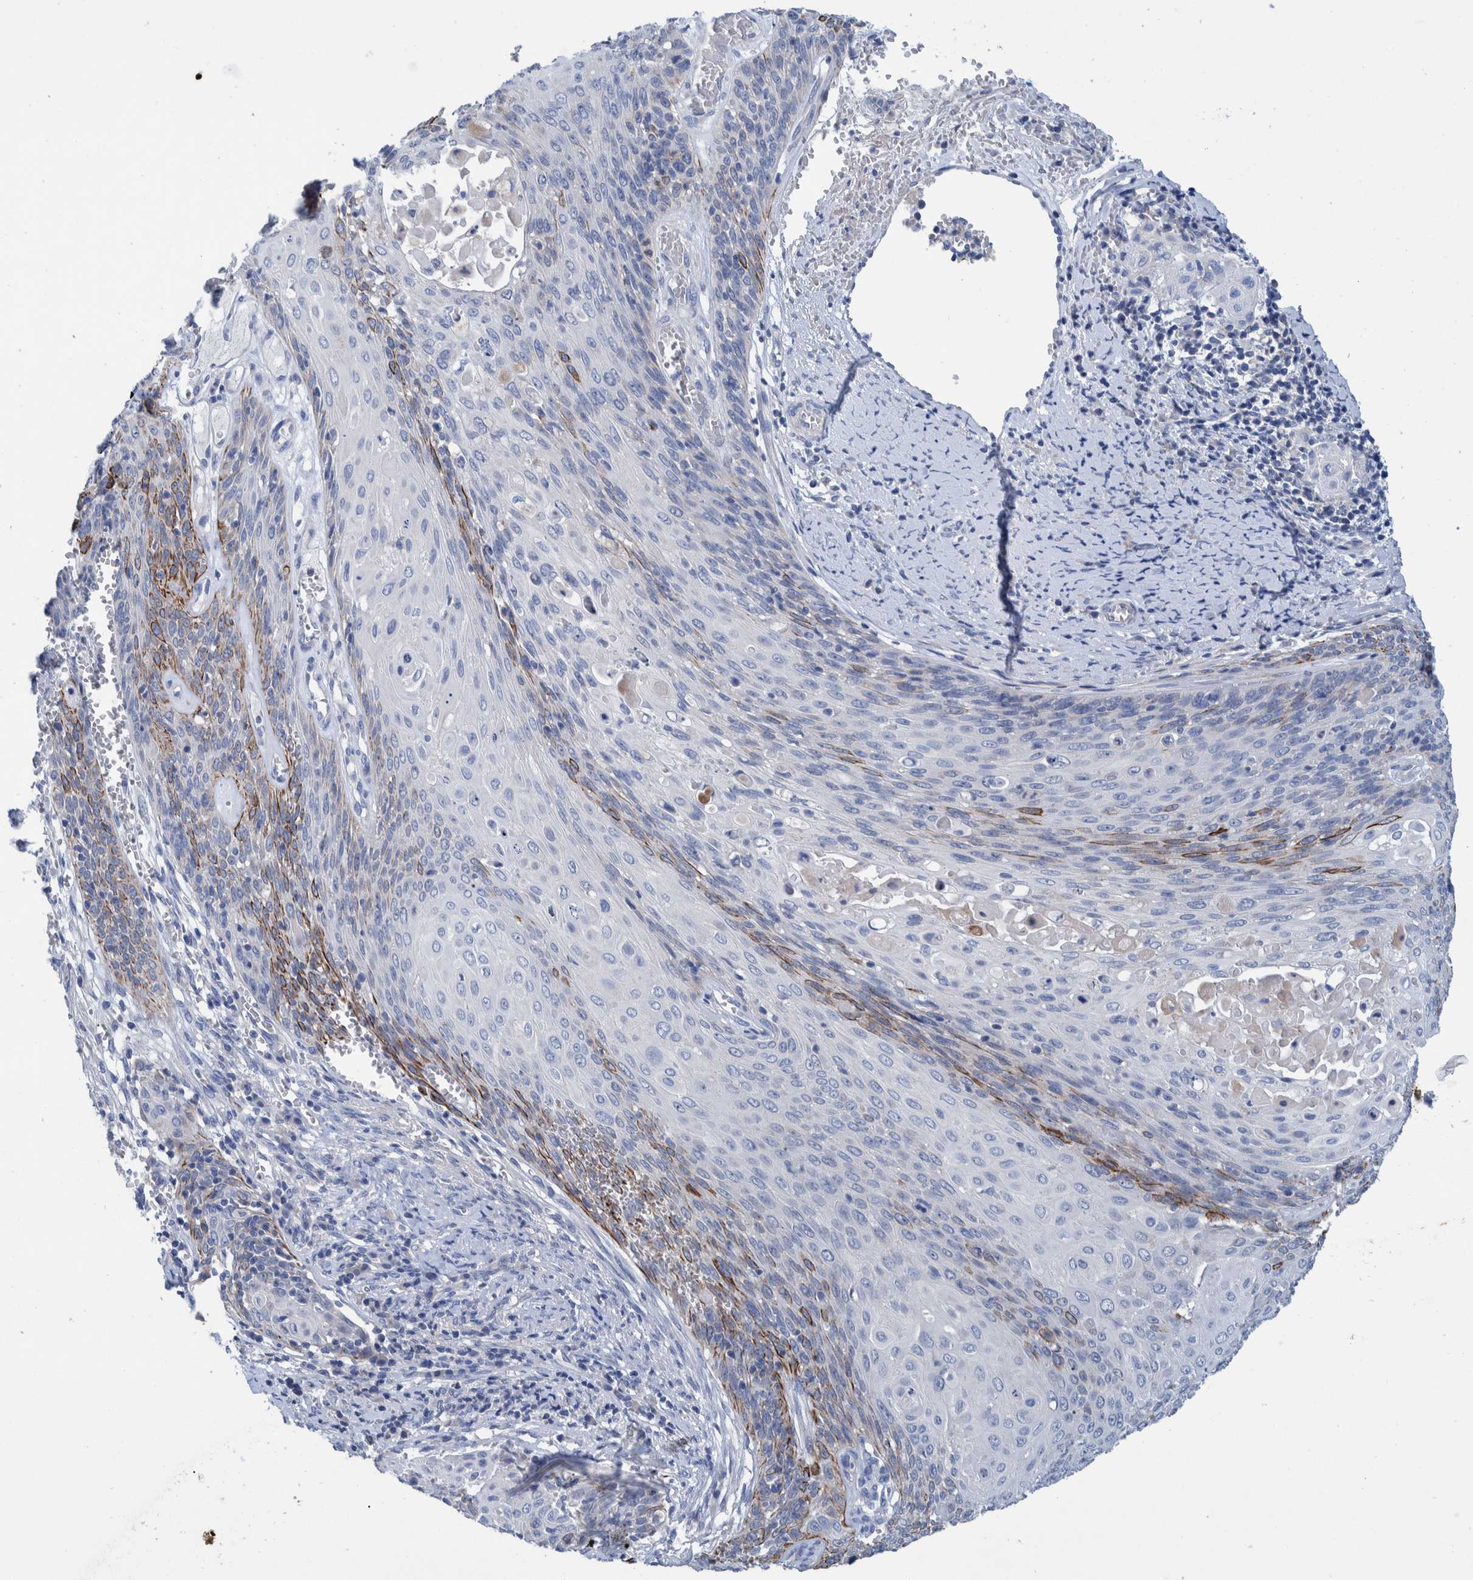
{"staining": {"intensity": "moderate", "quantity": "<25%", "location": "cytoplasmic/membranous"}, "tissue": "cervical cancer", "cell_type": "Tumor cells", "image_type": "cancer", "snomed": [{"axis": "morphology", "description": "Squamous cell carcinoma, NOS"}, {"axis": "topography", "description": "Cervix"}], "caption": "Moderate cytoplasmic/membranous protein expression is identified in approximately <25% of tumor cells in cervical cancer. Using DAB (brown) and hematoxylin (blue) stains, captured at high magnification using brightfield microscopy.", "gene": "MKS1", "patient": {"sex": "female", "age": 39}}